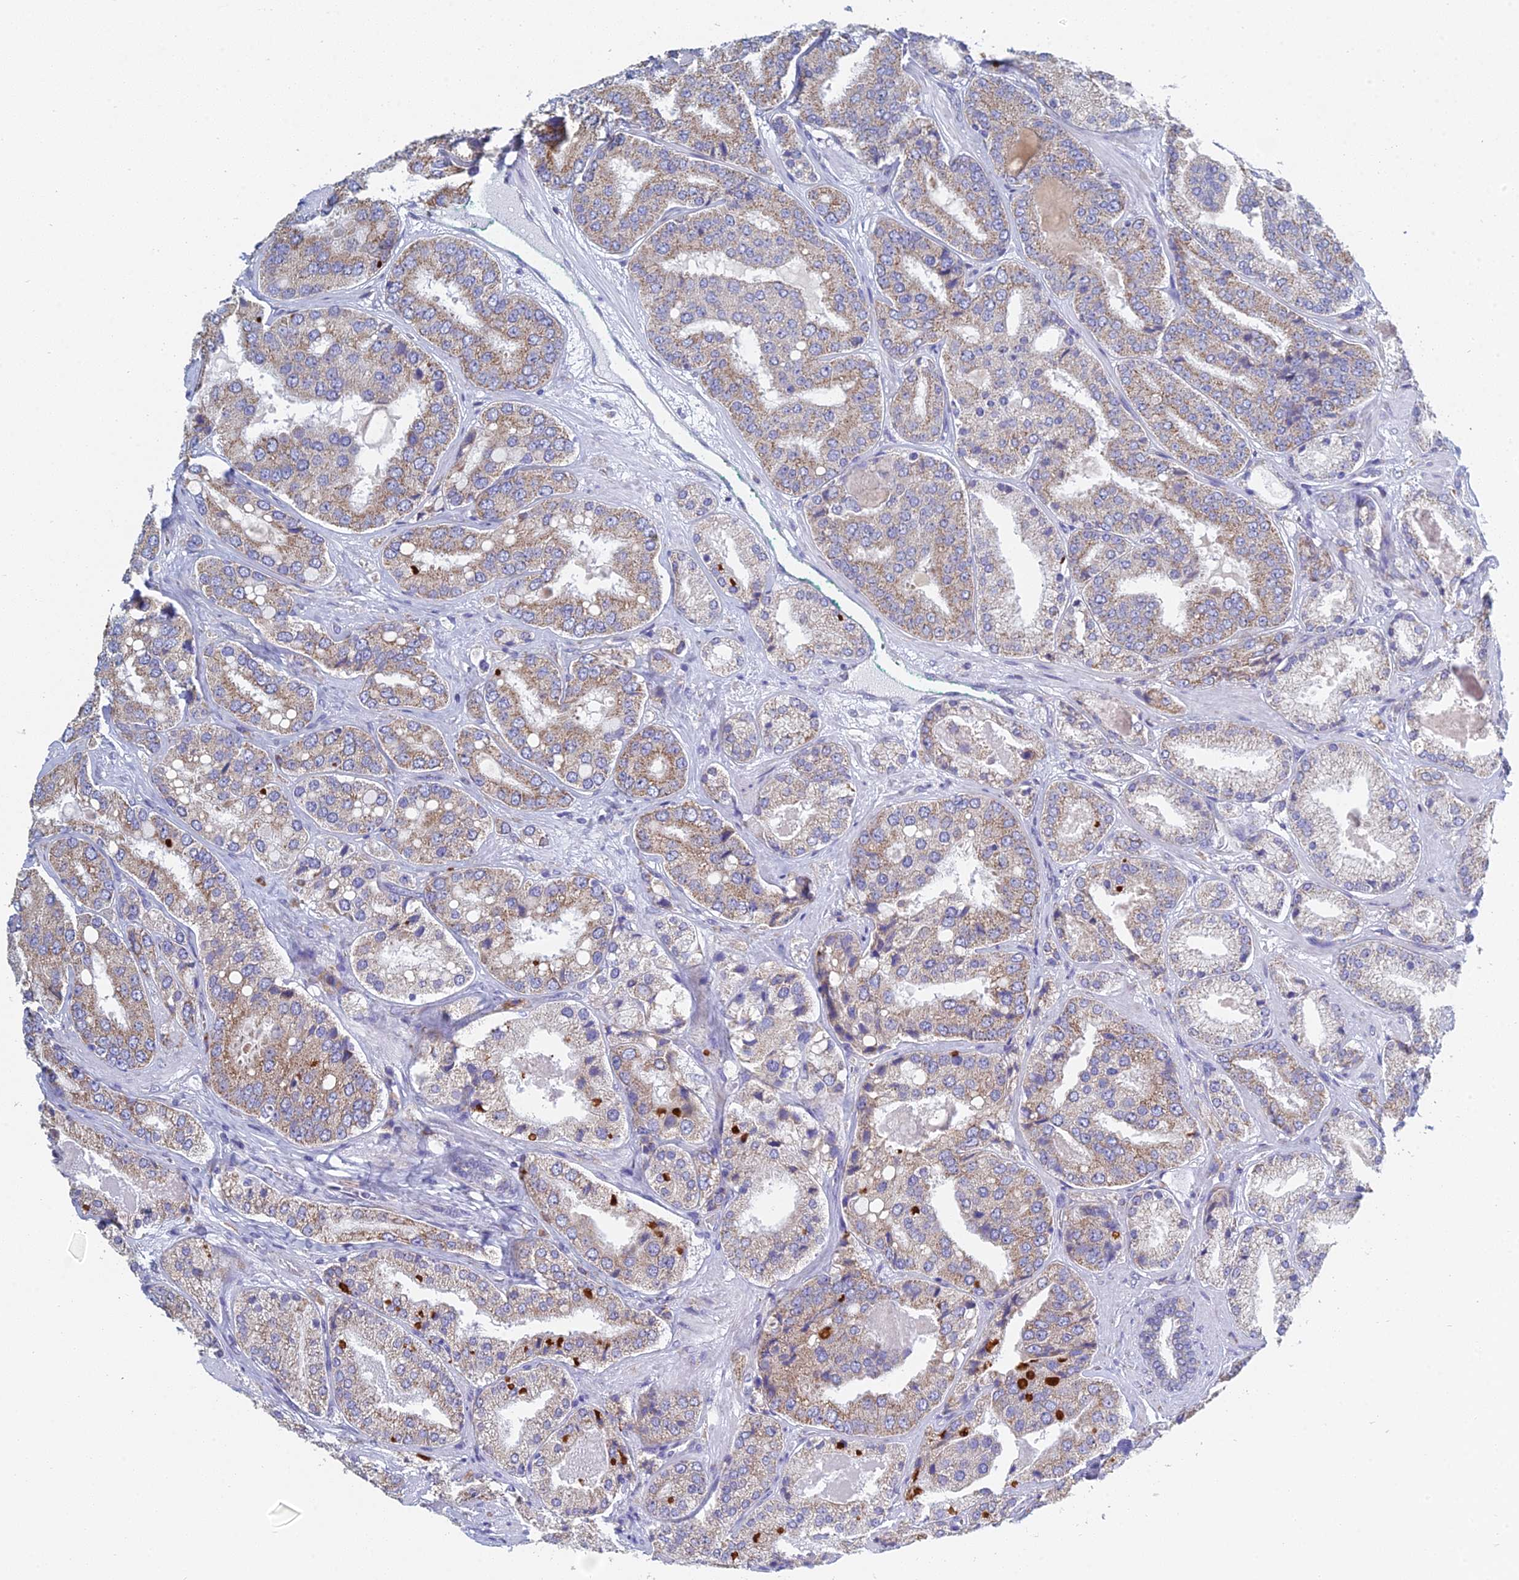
{"staining": {"intensity": "moderate", "quantity": ">75%", "location": "cytoplasmic/membranous"}, "tissue": "prostate cancer", "cell_type": "Tumor cells", "image_type": "cancer", "snomed": [{"axis": "morphology", "description": "Adenocarcinoma, High grade"}, {"axis": "topography", "description": "Prostate"}], "caption": "Human prostate cancer stained with a protein marker exhibits moderate staining in tumor cells.", "gene": "CRACR2B", "patient": {"sex": "male", "age": 63}}